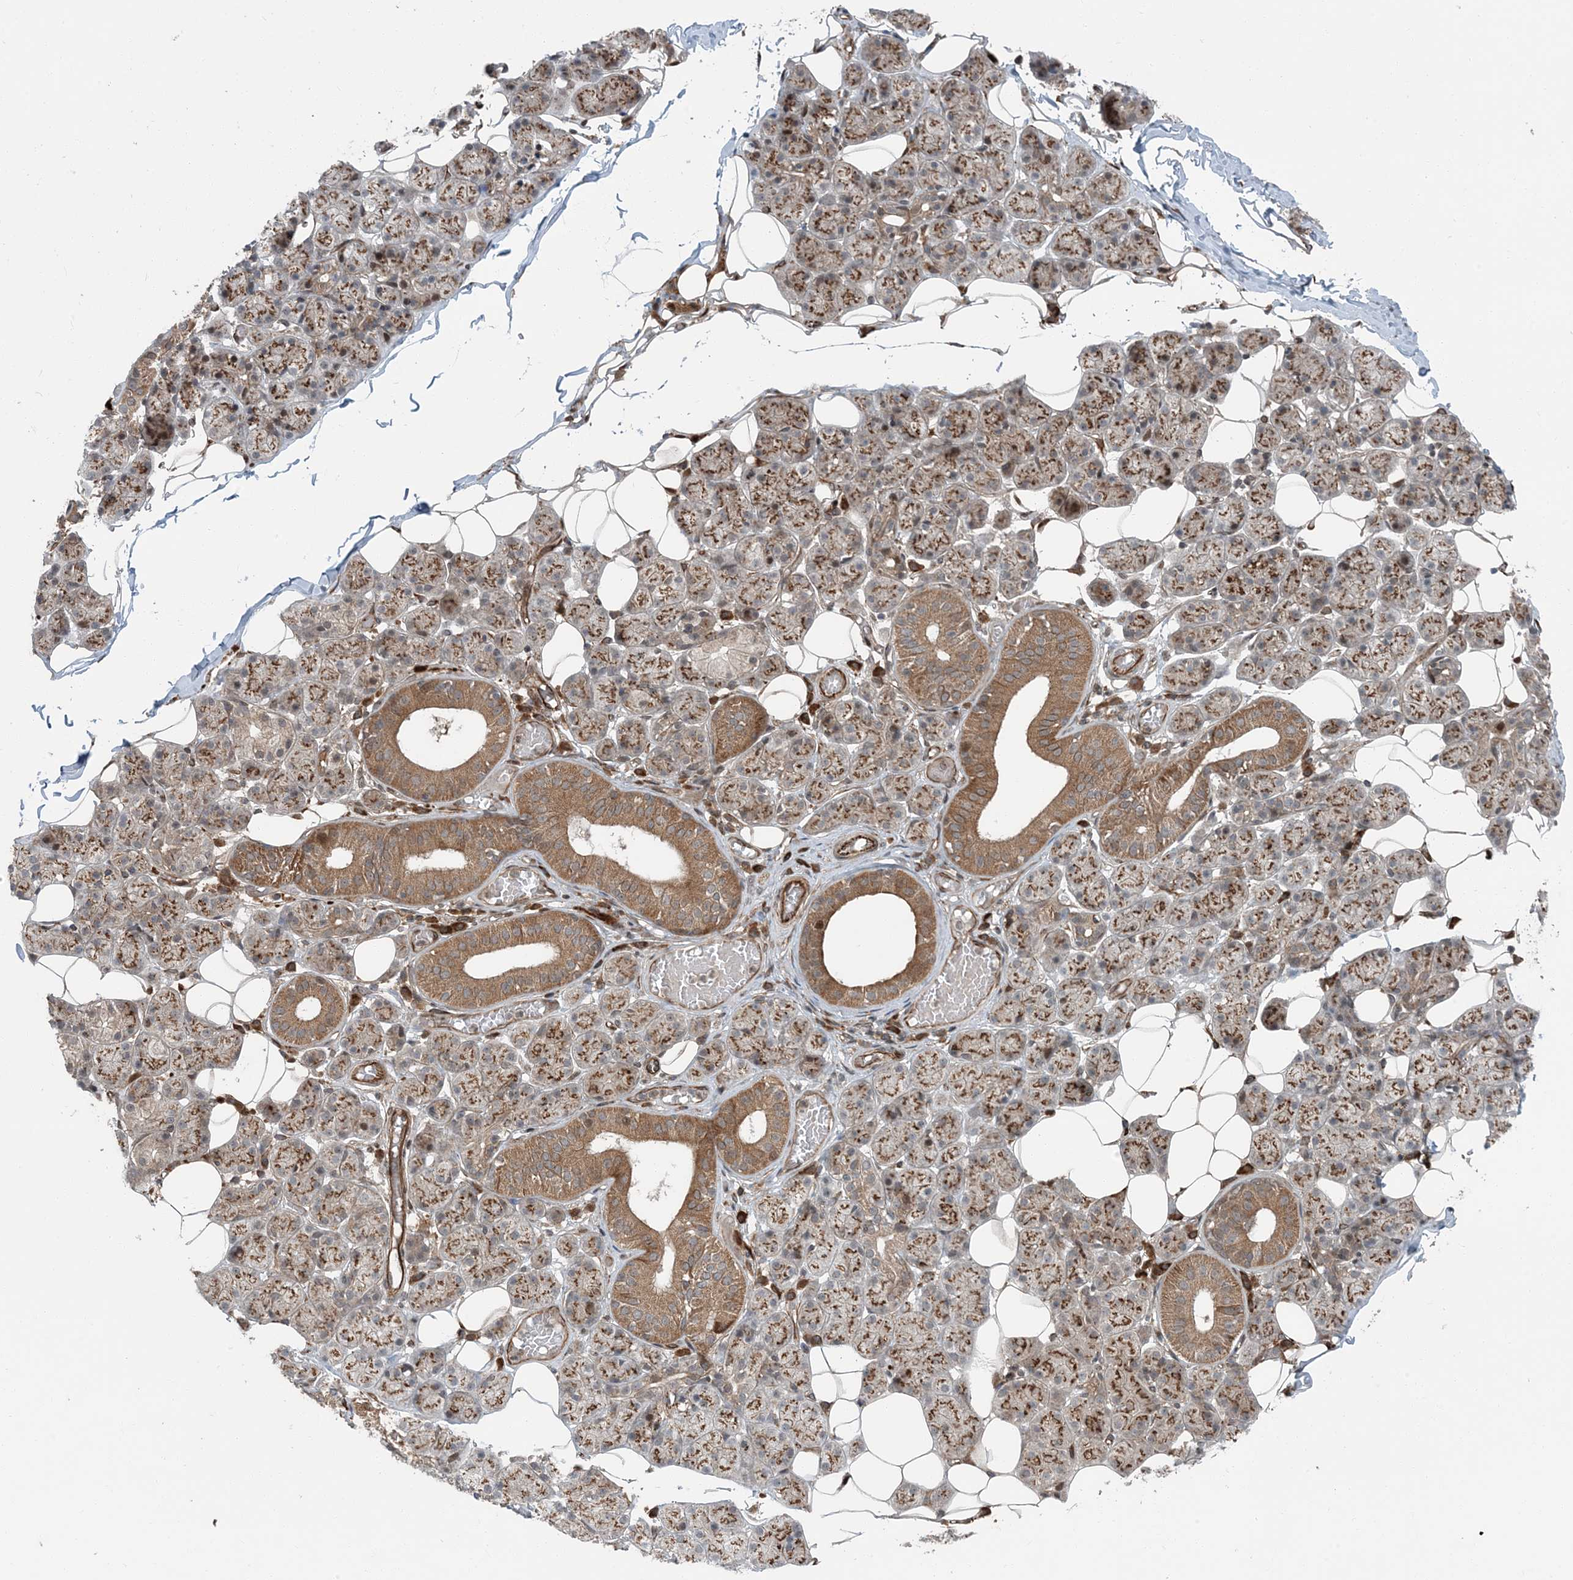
{"staining": {"intensity": "moderate", "quantity": ">75%", "location": "cytoplasmic/membranous"}, "tissue": "salivary gland", "cell_type": "Glandular cells", "image_type": "normal", "snomed": [{"axis": "morphology", "description": "Normal tissue, NOS"}, {"axis": "topography", "description": "Salivary gland"}], "caption": "Immunohistochemistry photomicrograph of benign salivary gland stained for a protein (brown), which exhibits medium levels of moderate cytoplasmic/membranous expression in about >75% of glandular cells.", "gene": "EDEM2", "patient": {"sex": "female", "age": 33}}